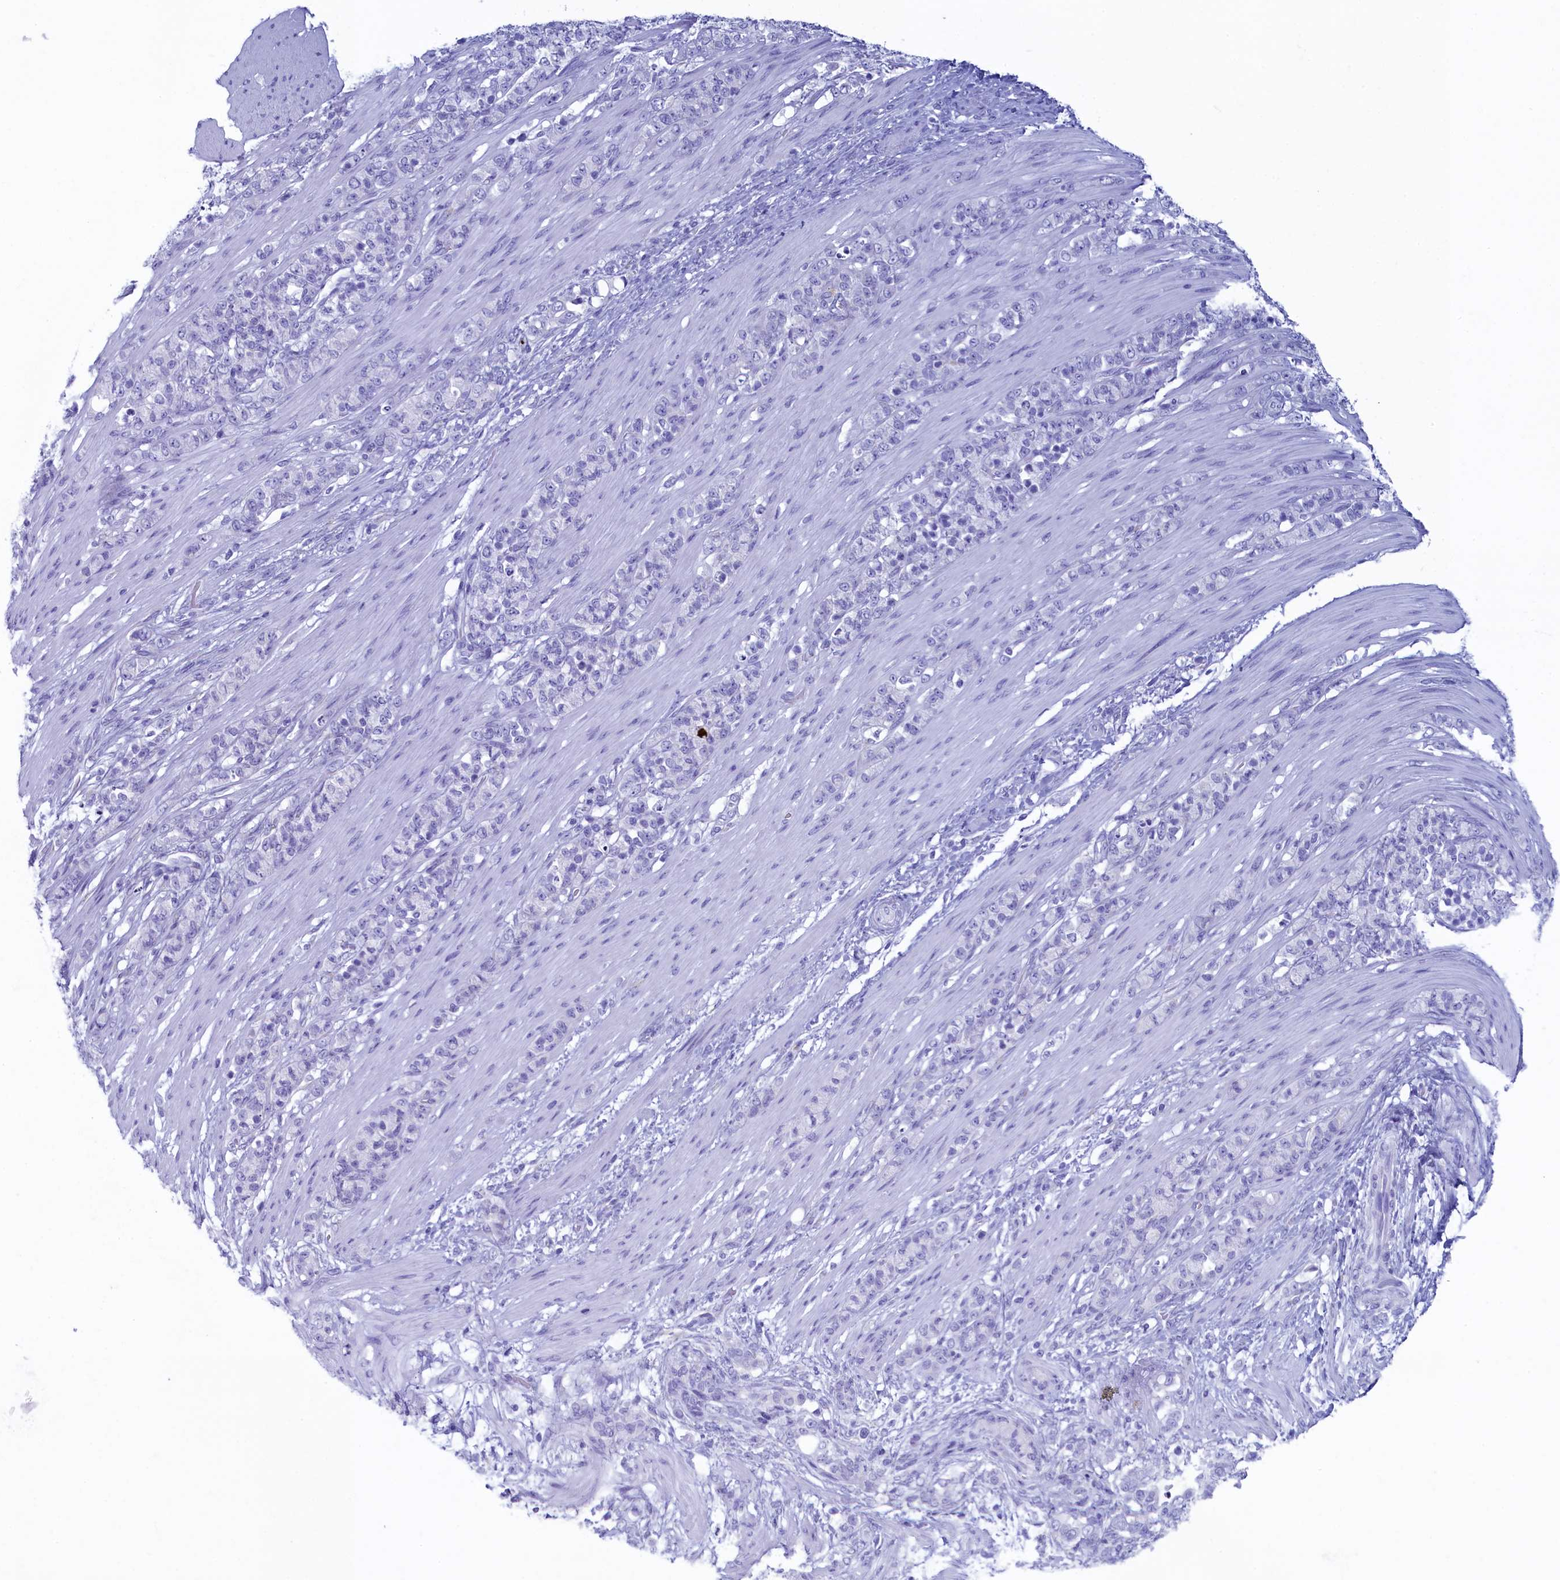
{"staining": {"intensity": "negative", "quantity": "none", "location": "none"}, "tissue": "stomach cancer", "cell_type": "Tumor cells", "image_type": "cancer", "snomed": [{"axis": "morphology", "description": "Adenocarcinoma, NOS"}, {"axis": "topography", "description": "Stomach"}], "caption": "DAB (3,3'-diaminobenzidine) immunohistochemical staining of human stomach adenocarcinoma exhibits no significant expression in tumor cells.", "gene": "SKA3", "patient": {"sex": "female", "age": 79}}